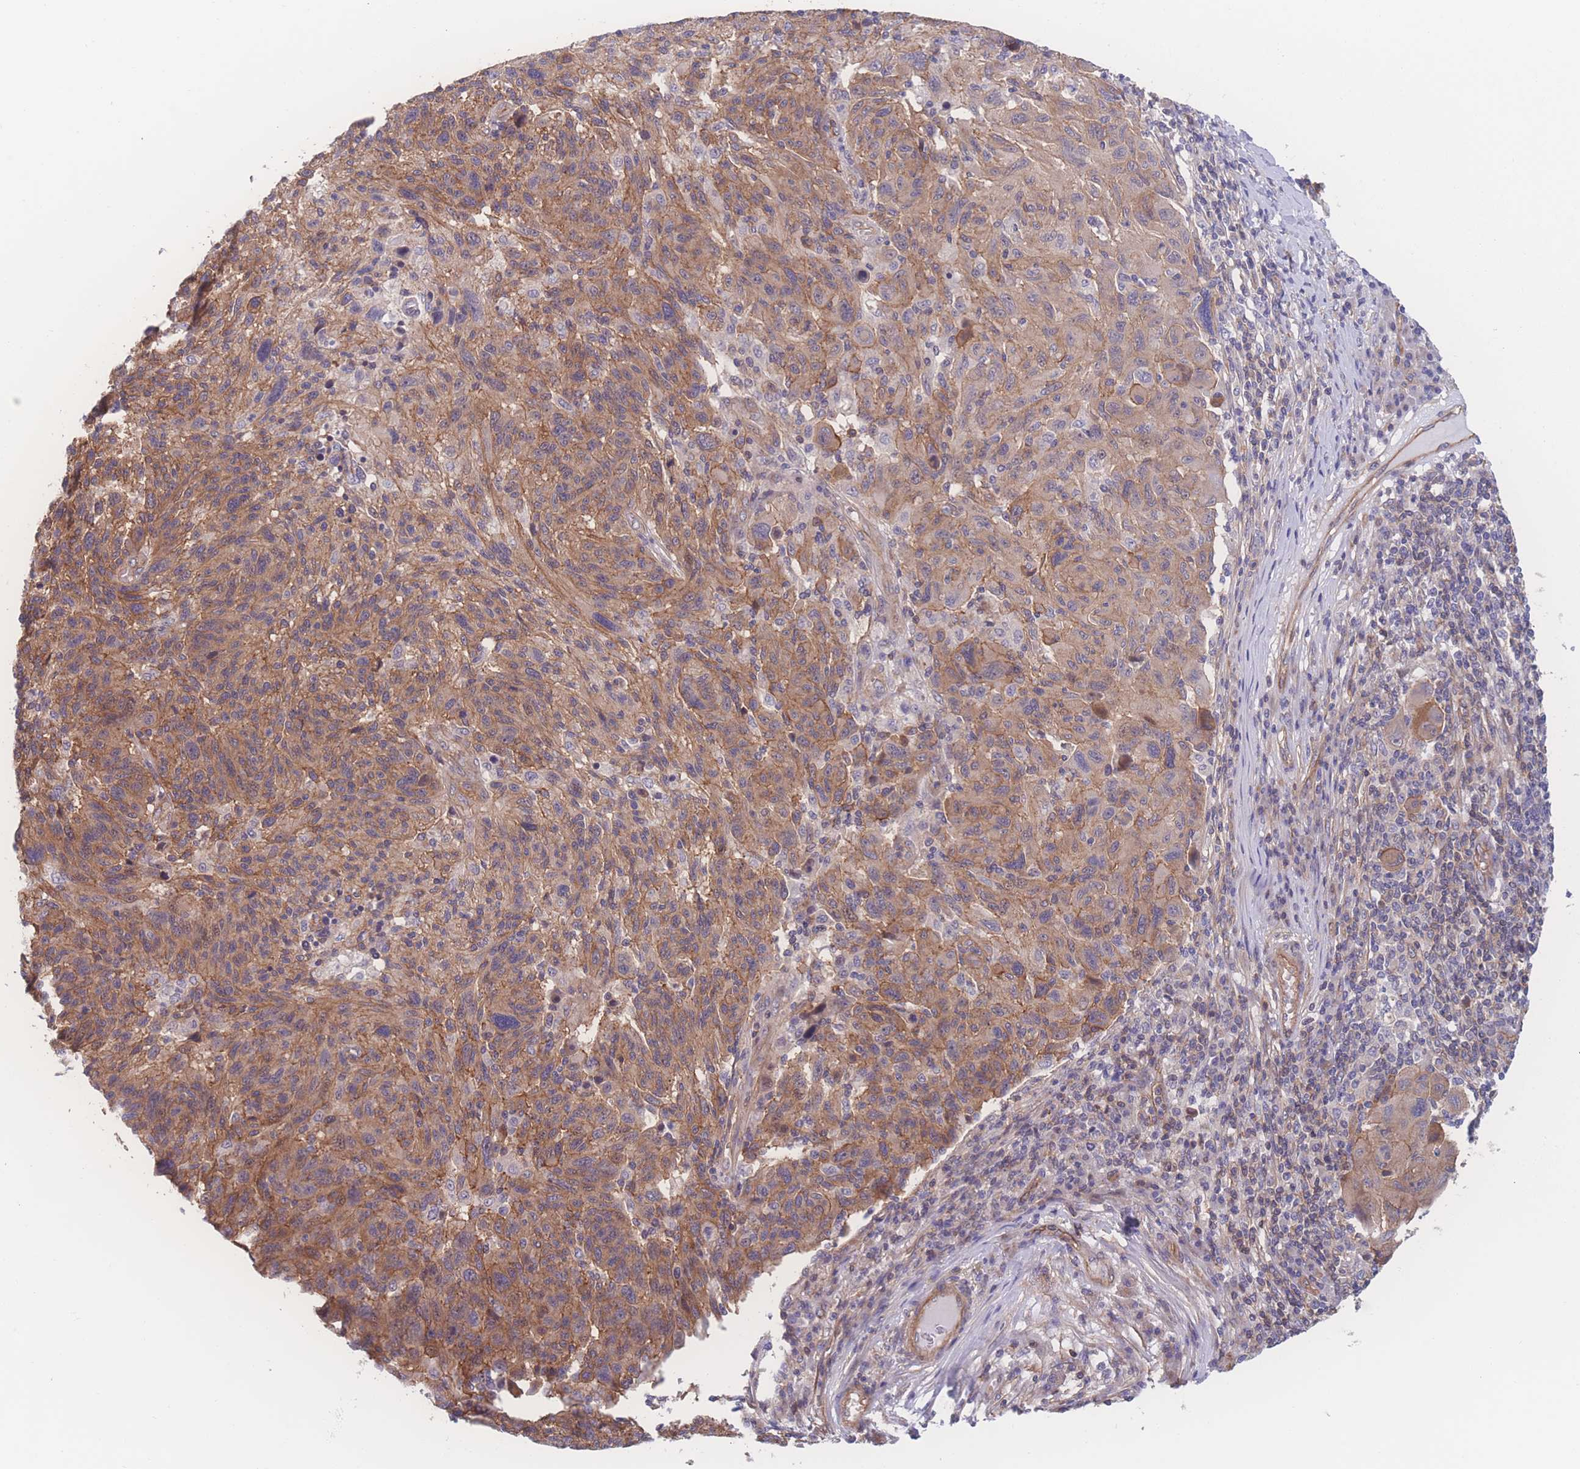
{"staining": {"intensity": "moderate", "quantity": ">75%", "location": "cytoplasmic/membranous"}, "tissue": "melanoma", "cell_type": "Tumor cells", "image_type": "cancer", "snomed": [{"axis": "morphology", "description": "Malignant melanoma, NOS"}, {"axis": "topography", "description": "Skin"}], "caption": "Immunohistochemical staining of malignant melanoma exhibits medium levels of moderate cytoplasmic/membranous positivity in about >75% of tumor cells.", "gene": "CFAP97", "patient": {"sex": "male", "age": 53}}